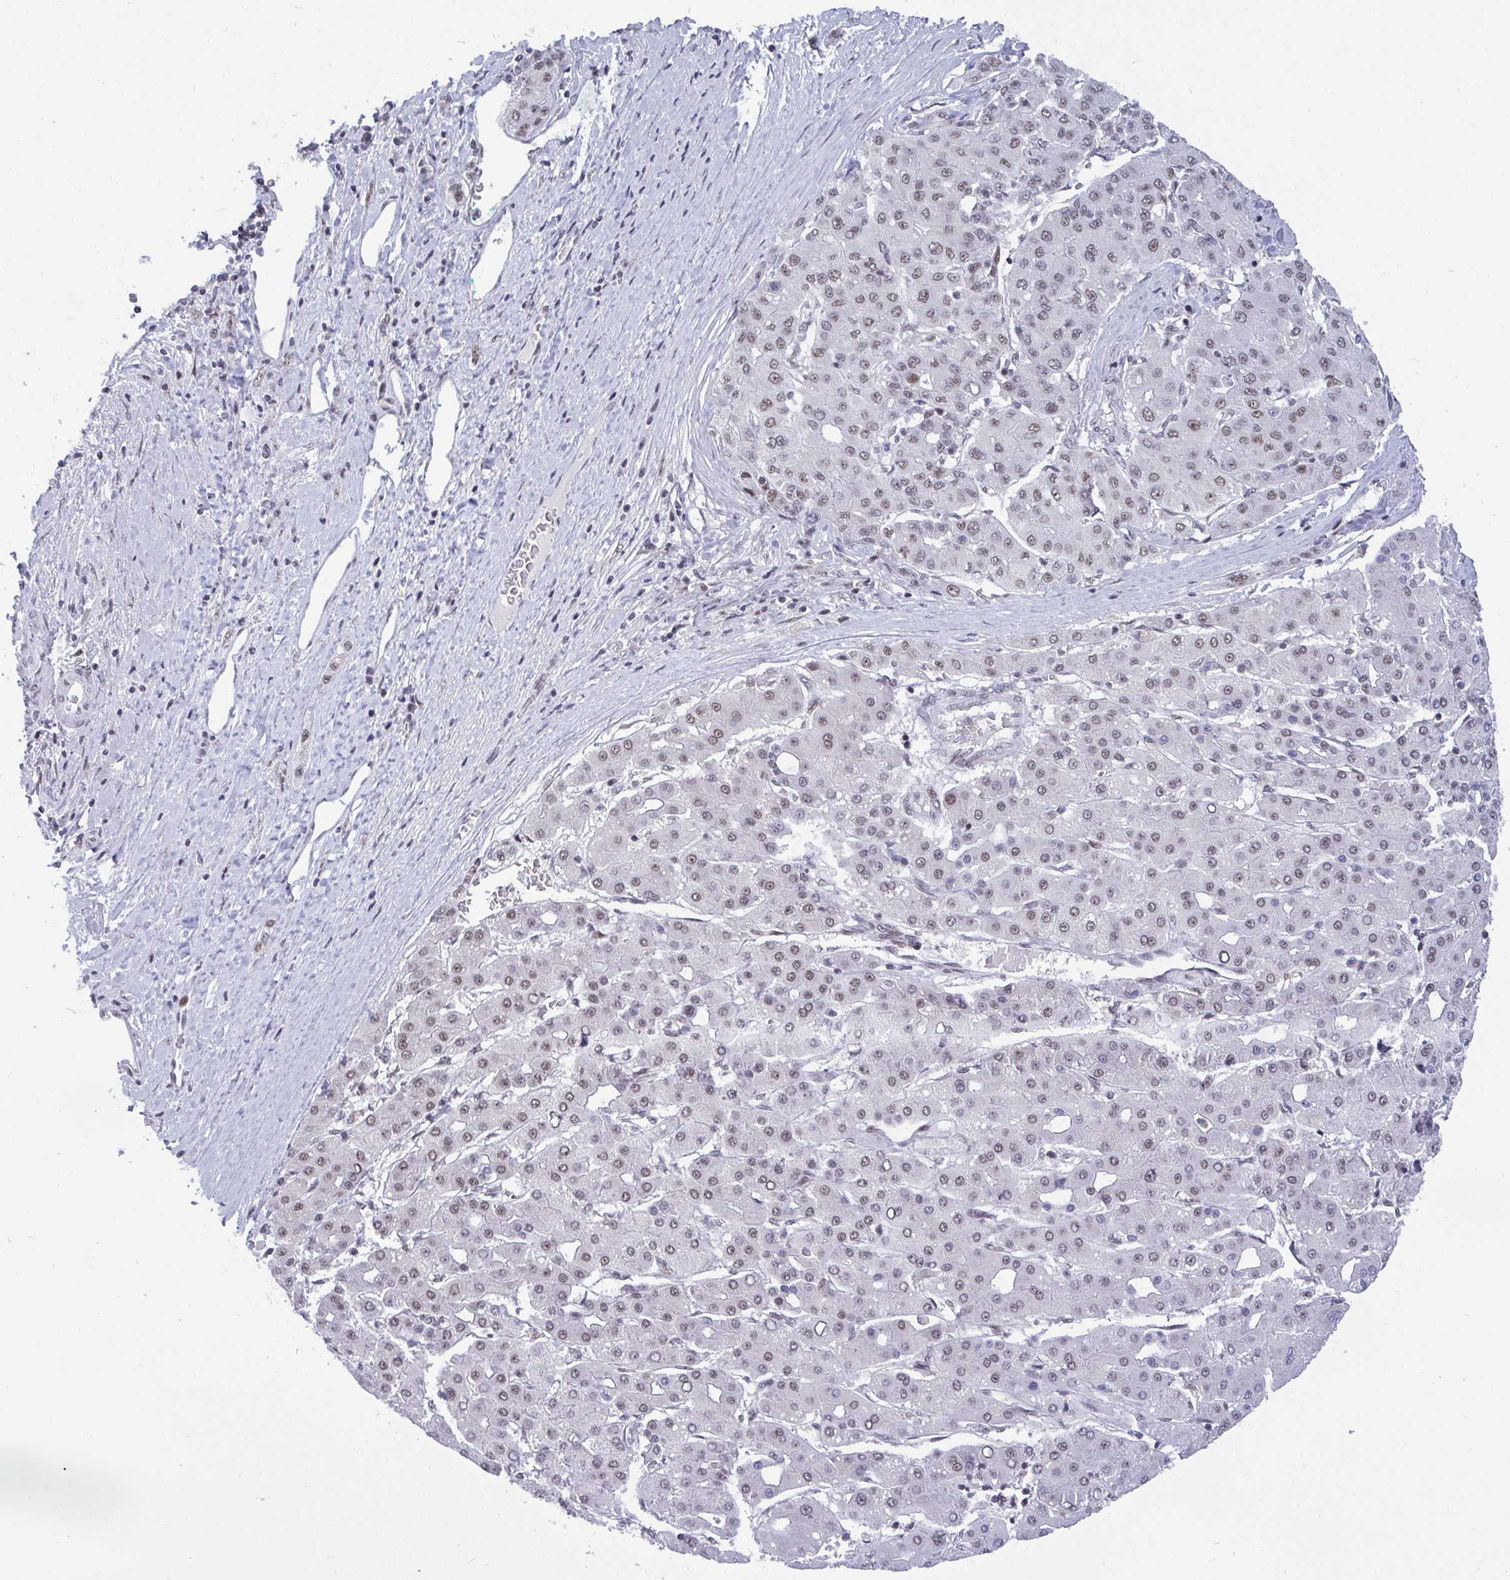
{"staining": {"intensity": "moderate", "quantity": "25%-75%", "location": "nuclear"}, "tissue": "liver cancer", "cell_type": "Tumor cells", "image_type": "cancer", "snomed": [{"axis": "morphology", "description": "Carcinoma, Hepatocellular, NOS"}, {"axis": "topography", "description": "Liver"}], "caption": "Protein analysis of liver cancer (hepatocellular carcinoma) tissue reveals moderate nuclear expression in approximately 25%-75% of tumor cells.", "gene": "WBP11", "patient": {"sex": "male", "age": 65}}